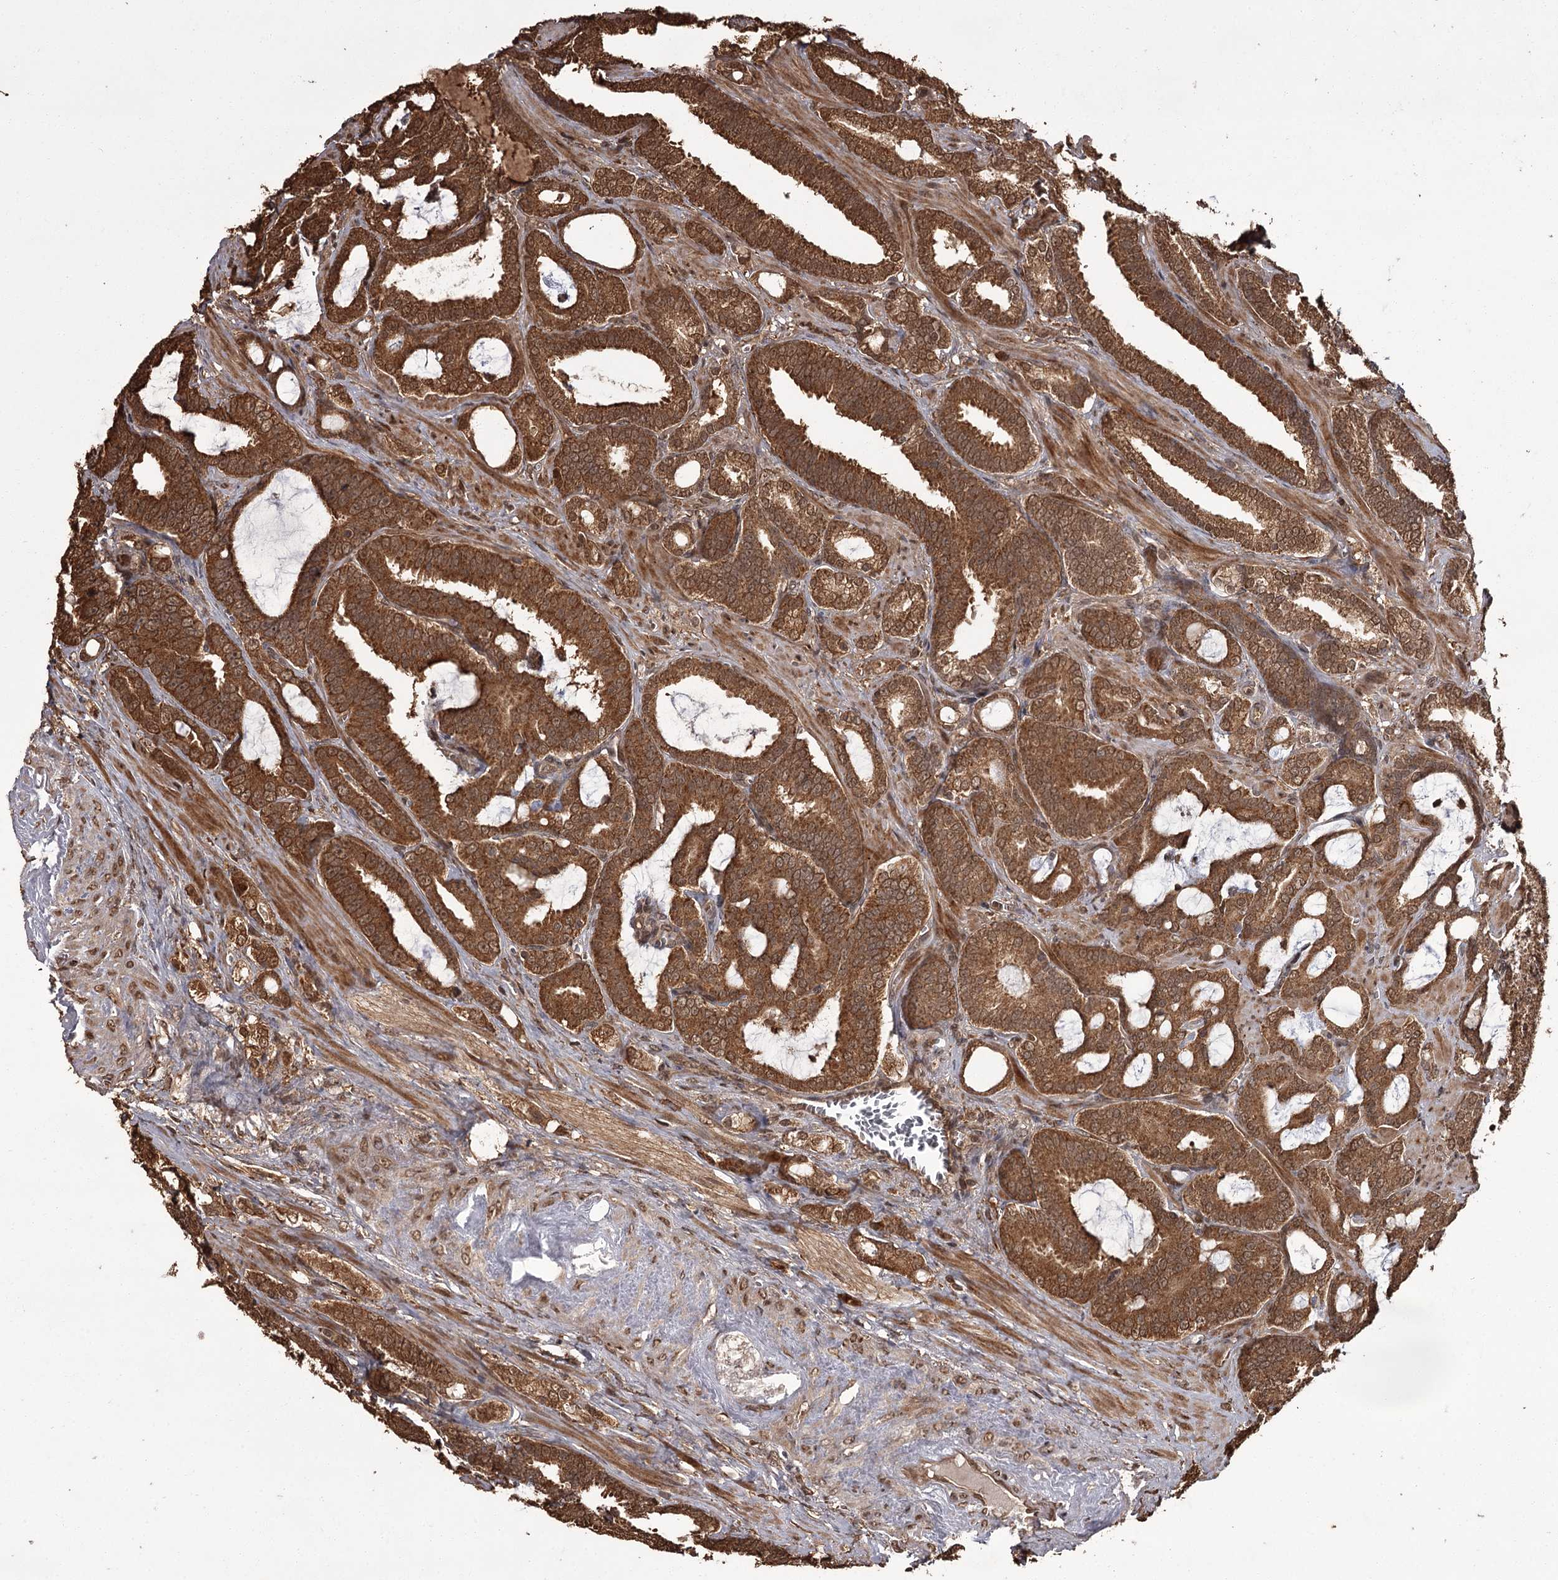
{"staining": {"intensity": "strong", "quantity": ">75%", "location": "cytoplasmic/membranous"}, "tissue": "prostate cancer", "cell_type": "Tumor cells", "image_type": "cancer", "snomed": [{"axis": "morphology", "description": "Adenocarcinoma, High grade"}, {"axis": "topography", "description": "Prostate and seminal vesicle, NOS"}], "caption": "Human adenocarcinoma (high-grade) (prostate) stained with a brown dye shows strong cytoplasmic/membranous positive staining in about >75% of tumor cells.", "gene": "NPRL2", "patient": {"sex": "male", "age": 67}}